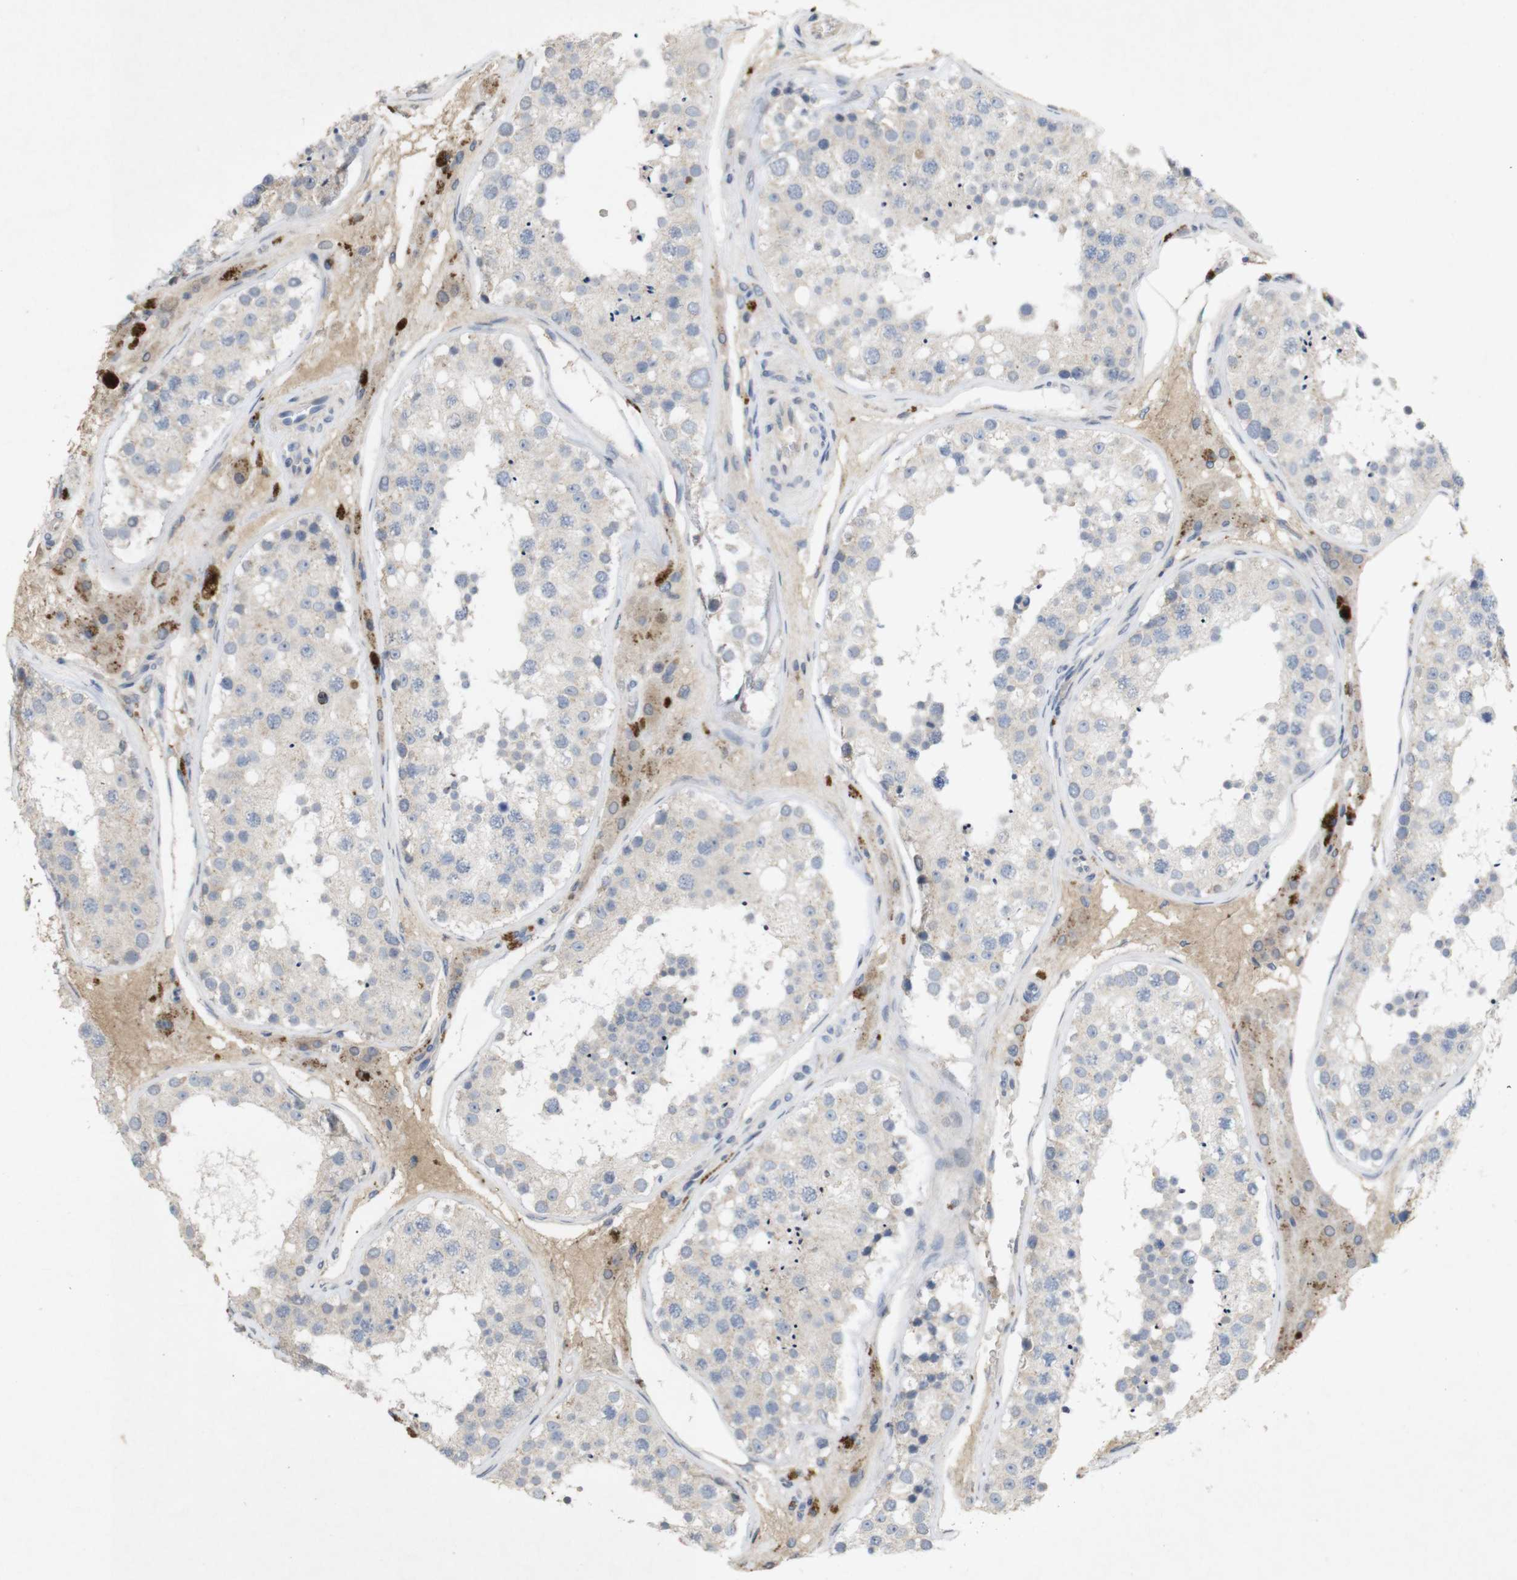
{"staining": {"intensity": "weak", "quantity": "25%-75%", "location": "cytoplasmic/membranous"}, "tissue": "testis", "cell_type": "Cells in seminiferous ducts", "image_type": "normal", "snomed": [{"axis": "morphology", "description": "Normal tissue, NOS"}, {"axis": "topography", "description": "Testis"}], "caption": "This is a histology image of immunohistochemistry staining of unremarkable testis, which shows weak staining in the cytoplasmic/membranous of cells in seminiferous ducts.", "gene": "TSPAN14", "patient": {"sex": "male", "age": 26}}